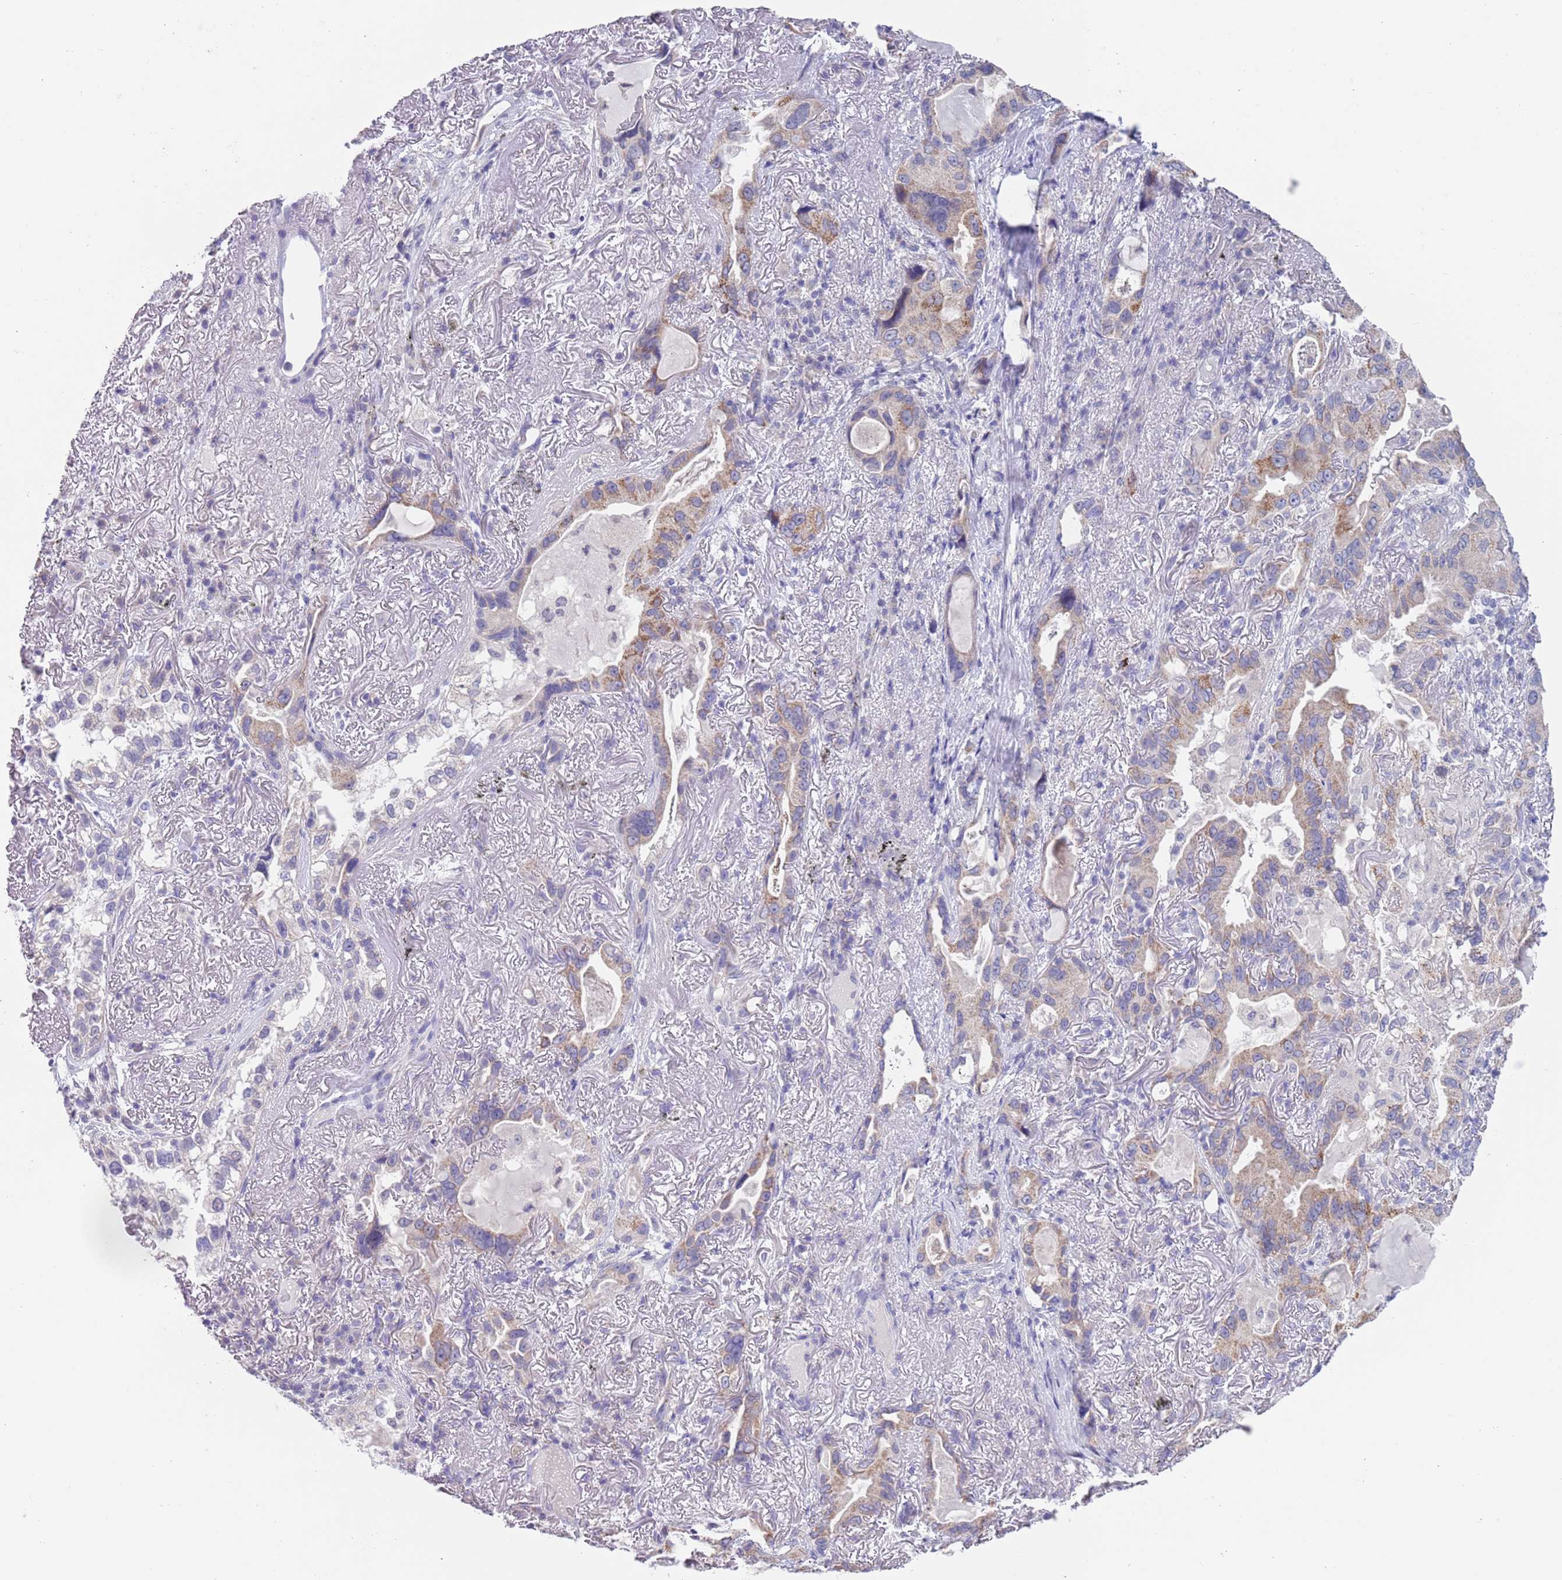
{"staining": {"intensity": "moderate", "quantity": "<25%", "location": "cytoplasmic/membranous"}, "tissue": "lung cancer", "cell_type": "Tumor cells", "image_type": "cancer", "snomed": [{"axis": "morphology", "description": "Adenocarcinoma, NOS"}, {"axis": "topography", "description": "Lung"}], "caption": "Immunohistochemistry histopathology image of neoplastic tissue: adenocarcinoma (lung) stained using immunohistochemistry exhibits low levels of moderate protein expression localized specifically in the cytoplasmic/membranous of tumor cells, appearing as a cytoplasmic/membranous brown color.", "gene": "SPIRE2", "patient": {"sex": "female", "age": 69}}